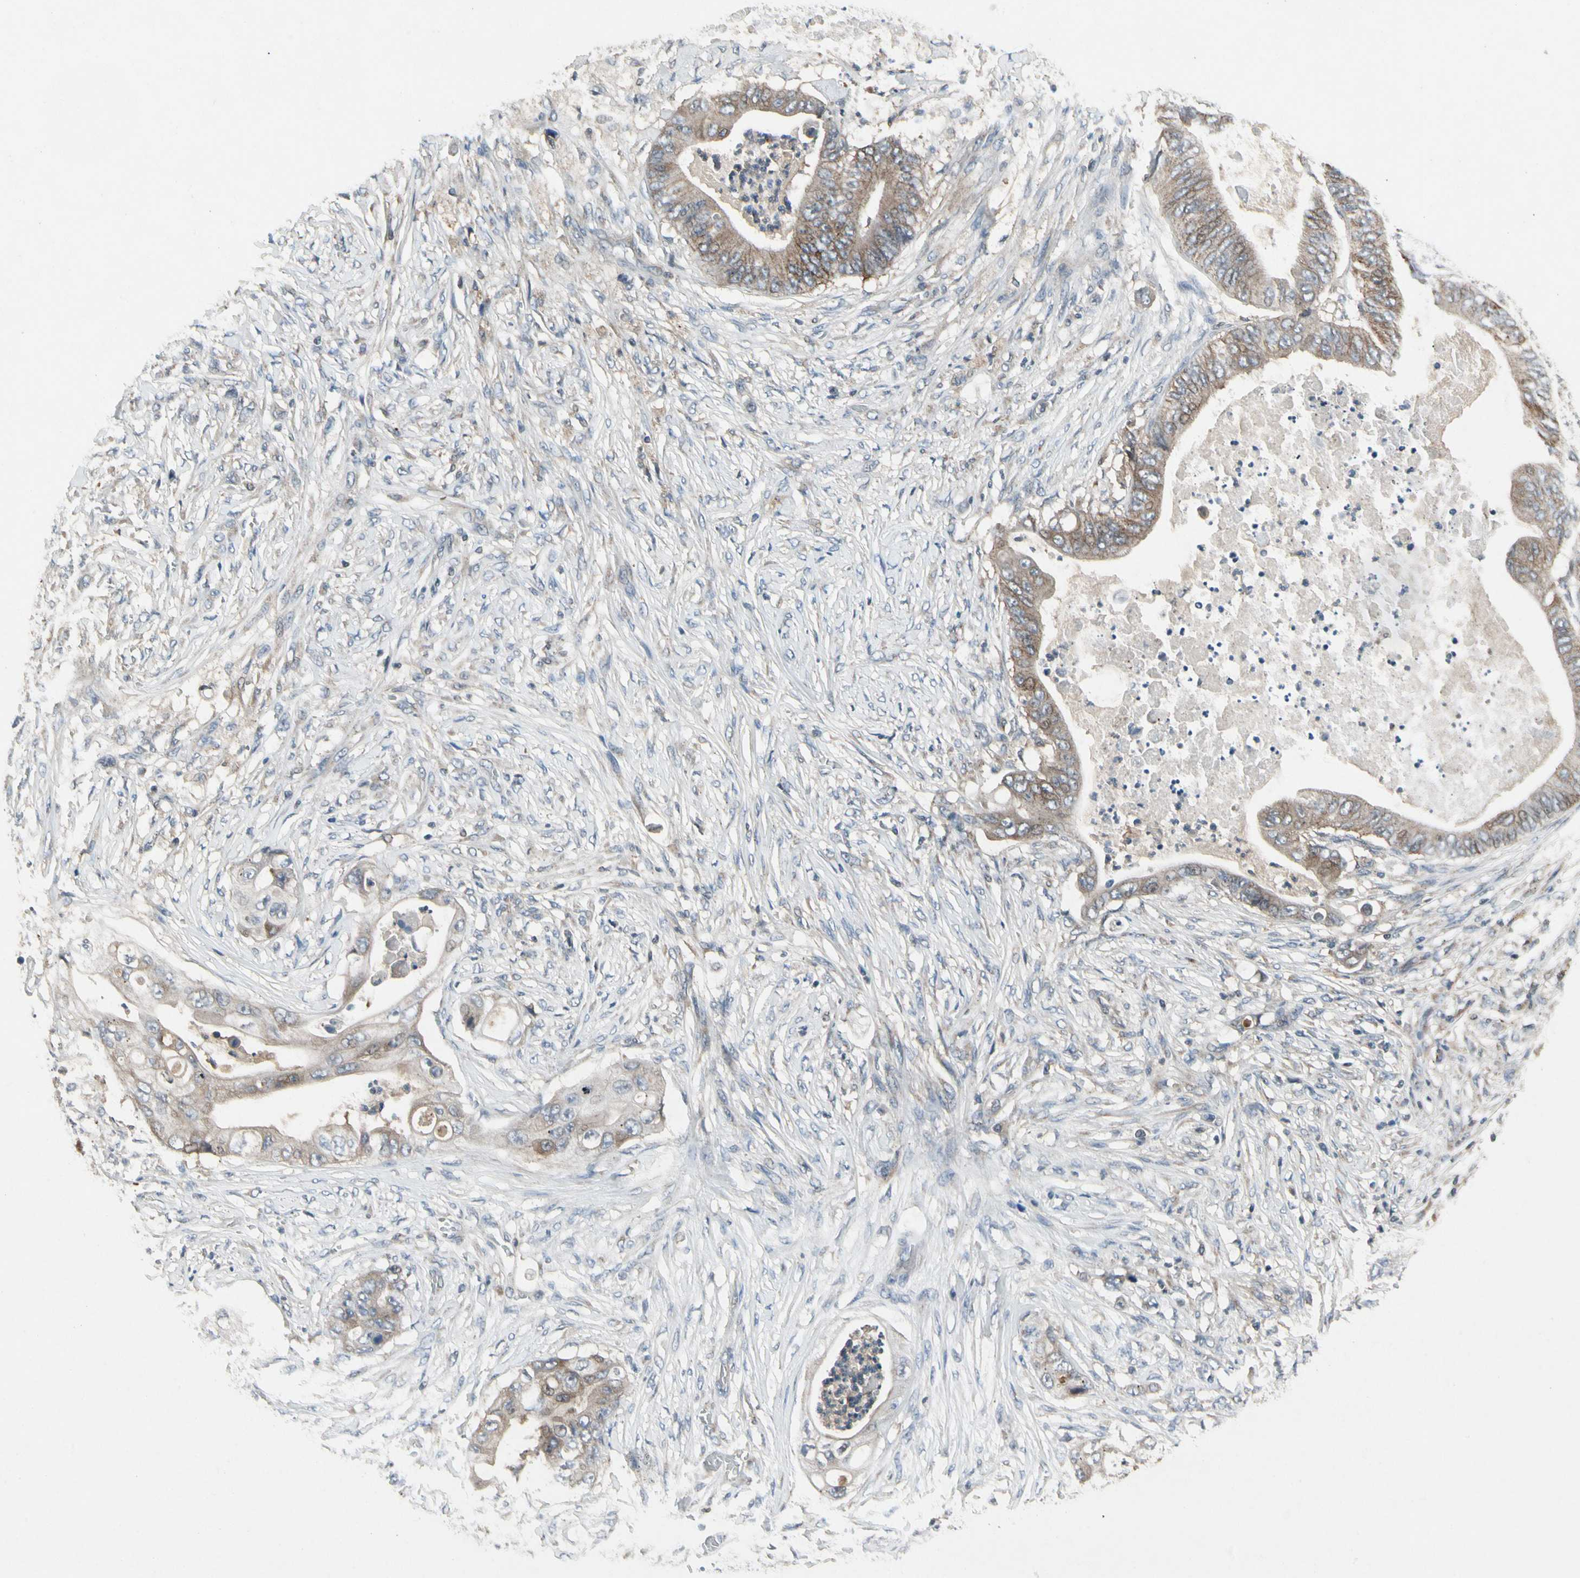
{"staining": {"intensity": "weak", "quantity": ">75%", "location": "cytoplasmic/membranous"}, "tissue": "stomach cancer", "cell_type": "Tumor cells", "image_type": "cancer", "snomed": [{"axis": "morphology", "description": "Adenocarcinoma, NOS"}, {"axis": "topography", "description": "Stomach"}], "caption": "Stomach adenocarcinoma tissue shows weak cytoplasmic/membranous expression in about >75% of tumor cells", "gene": "NMI", "patient": {"sex": "female", "age": 73}}